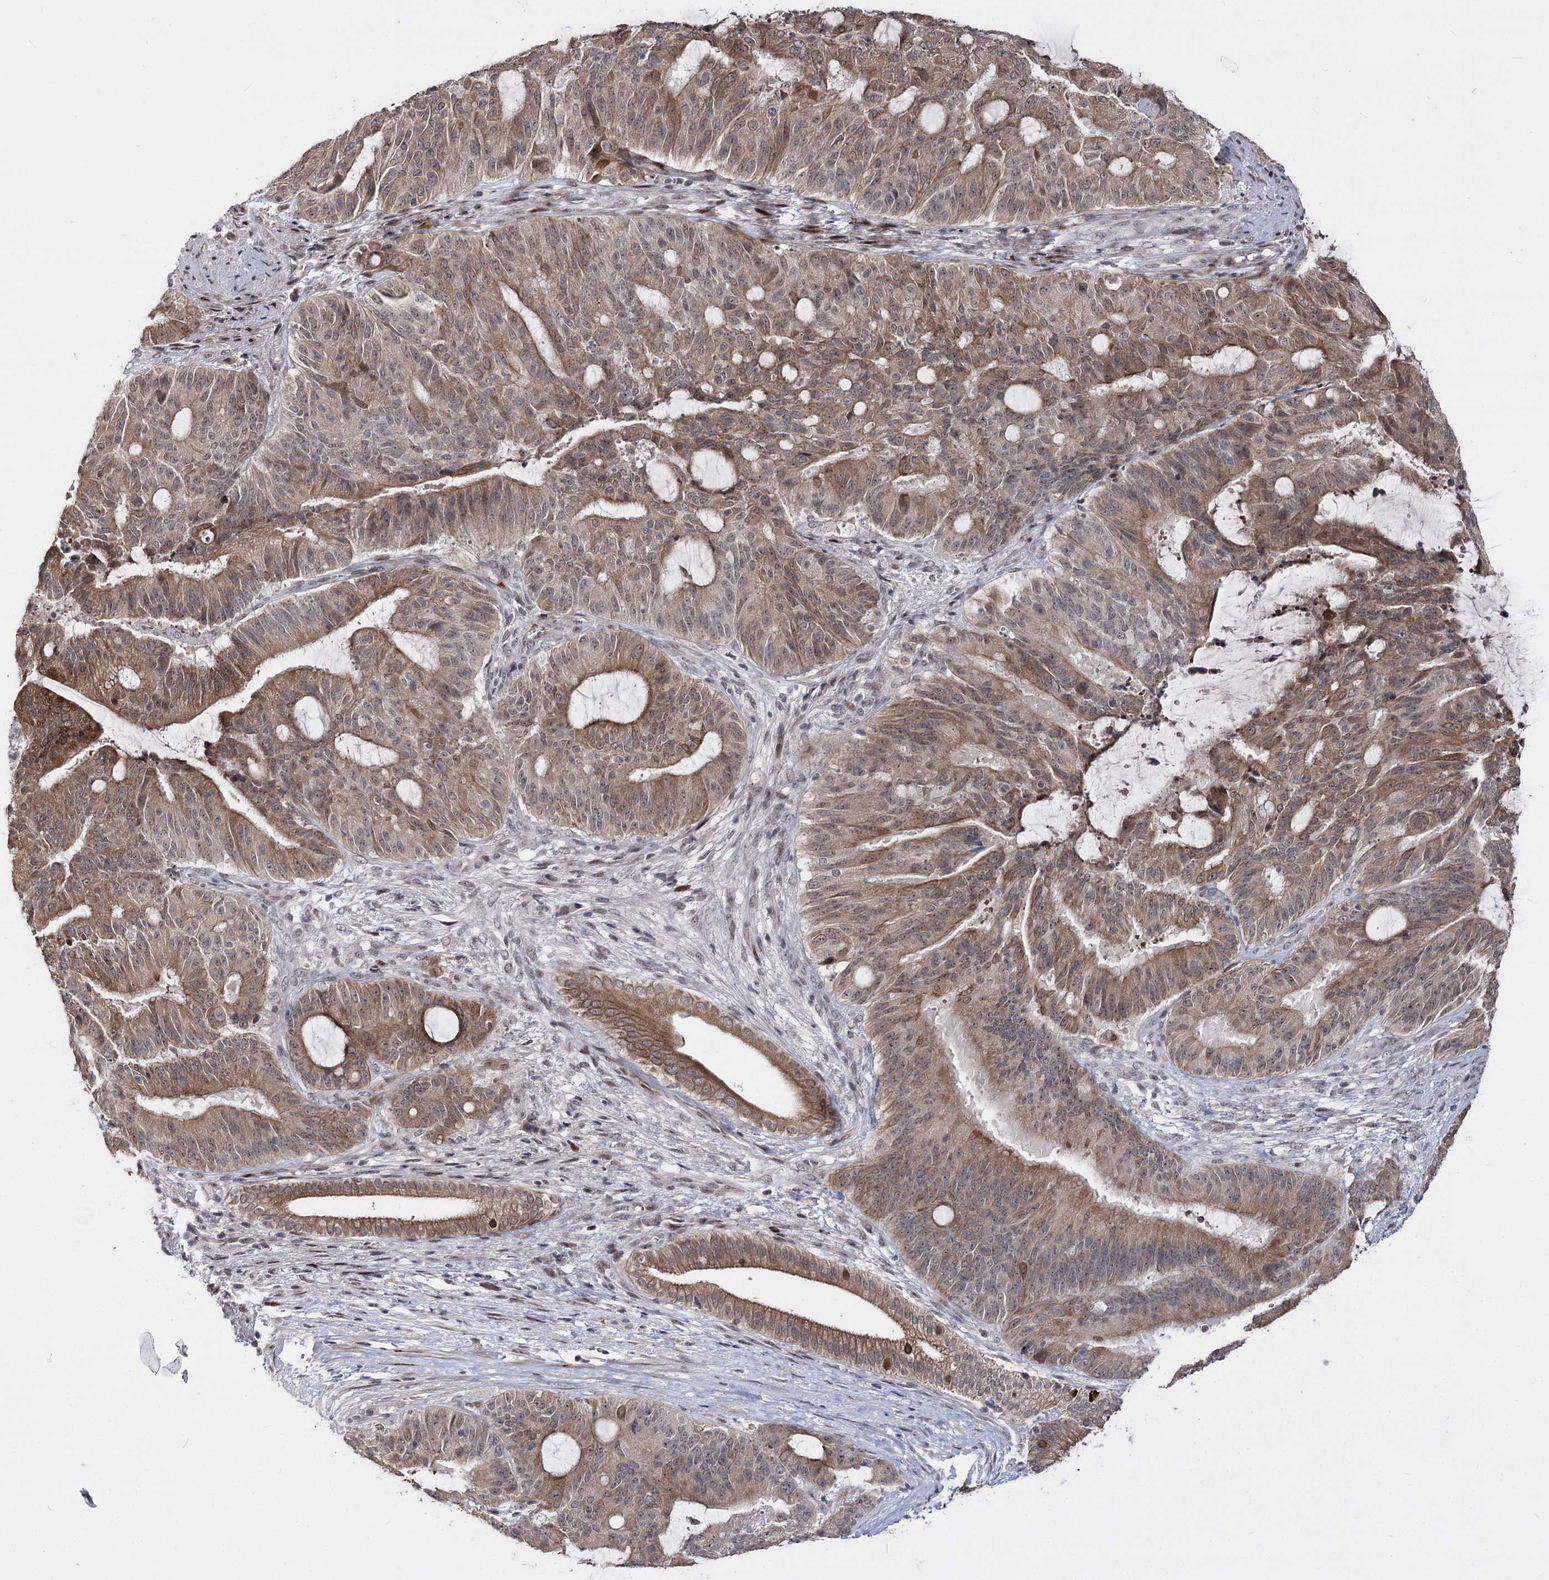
{"staining": {"intensity": "moderate", "quantity": ">75%", "location": "cytoplasmic/membranous"}, "tissue": "liver cancer", "cell_type": "Tumor cells", "image_type": "cancer", "snomed": [{"axis": "morphology", "description": "Normal tissue, NOS"}, {"axis": "morphology", "description": "Cholangiocarcinoma"}, {"axis": "topography", "description": "Liver"}, {"axis": "topography", "description": "Peripheral nerve tissue"}], "caption": "Moderate cytoplasmic/membranous expression for a protein is identified in approximately >75% of tumor cells of liver cholangiocarcinoma using immunohistochemistry.", "gene": "STOX1", "patient": {"sex": "female", "age": 73}}